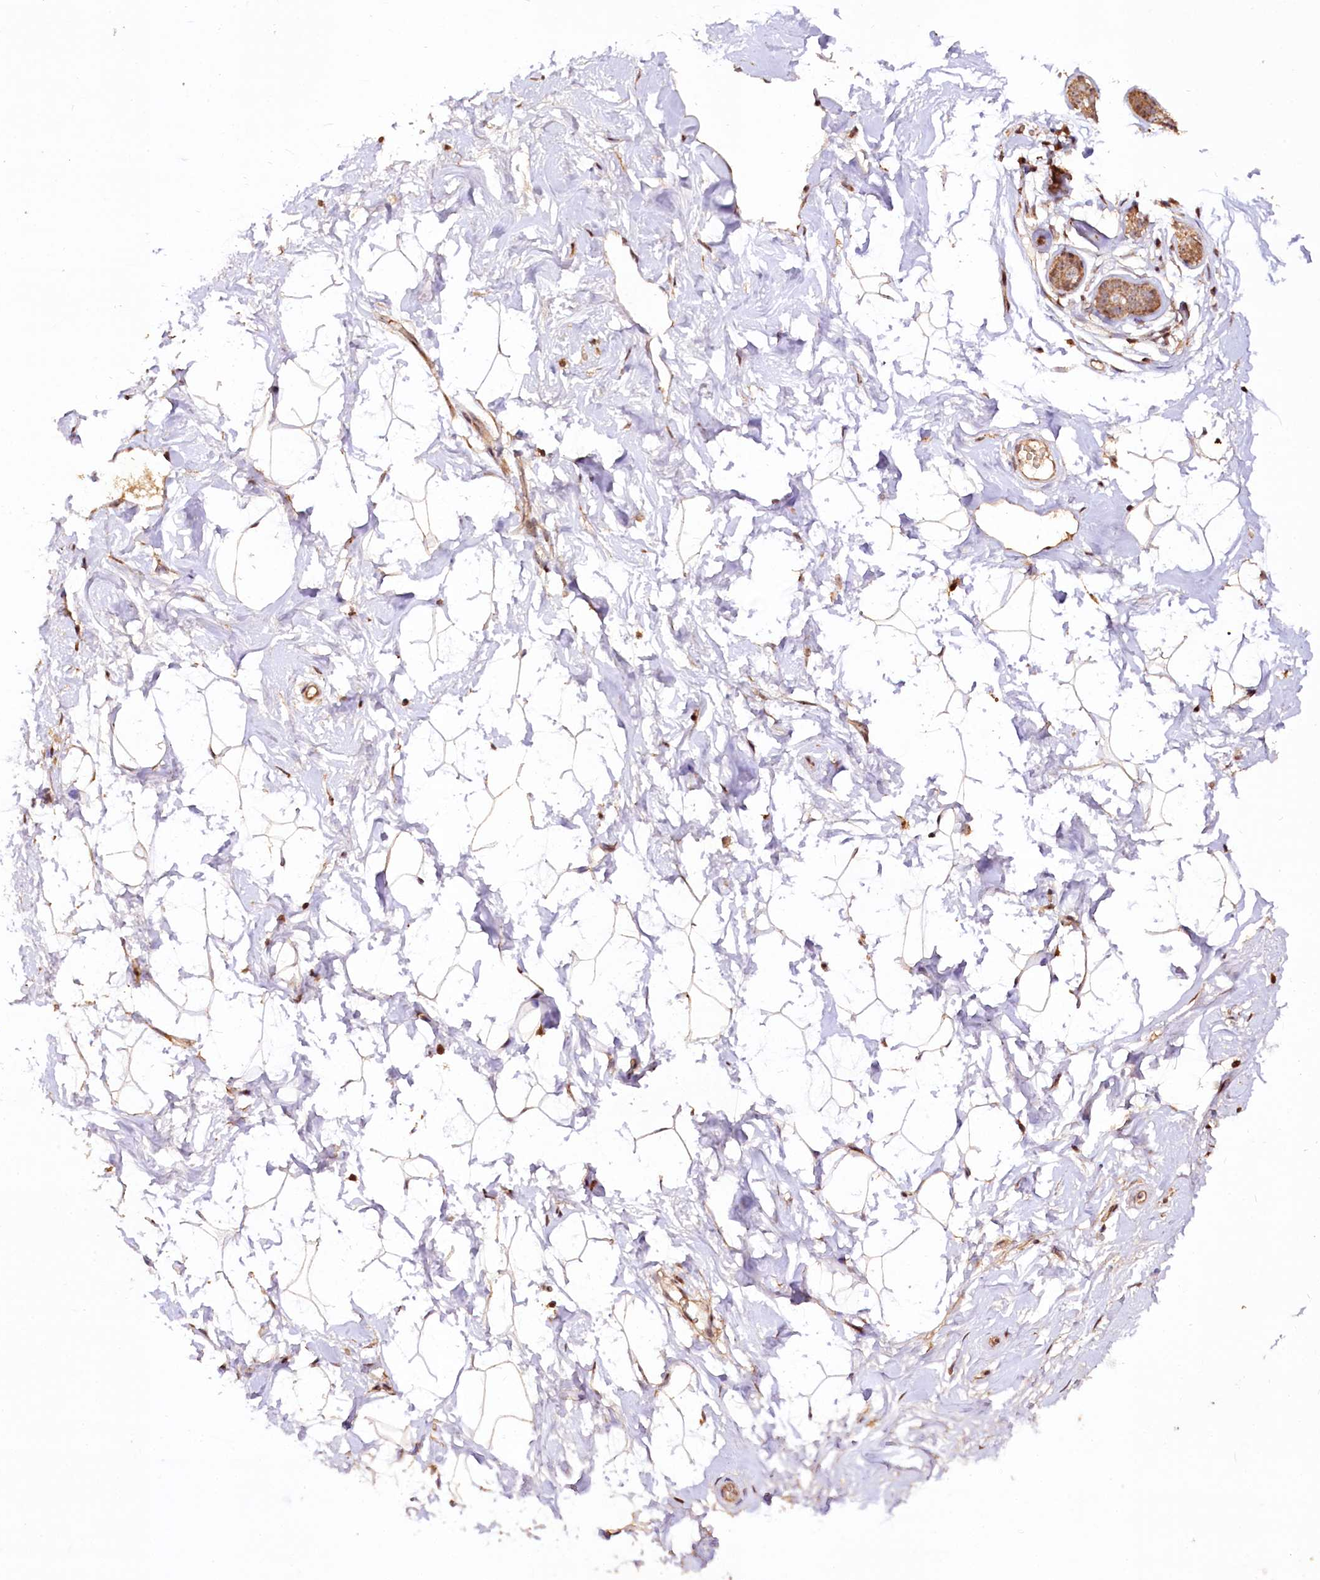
{"staining": {"intensity": "moderate", "quantity": "<25%", "location": "cytoplasmic/membranous"}, "tissue": "breast", "cell_type": "Adipocytes", "image_type": "normal", "snomed": [{"axis": "morphology", "description": "Normal tissue, NOS"}, {"axis": "morphology", "description": "Adenoma, NOS"}, {"axis": "topography", "description": "Breast"}], "caption": "Immunohistochemical staining of normal breast shows low levels of moderate cytoplasmic/membranous staining in about <25% of adipocytes. (DAB (3,3'-diaminobenzidine) IHC, brown staining for protein, blue staining for nuclei).", "gene": "RRP8", "patient": {"sex": "female", "age": 23}}